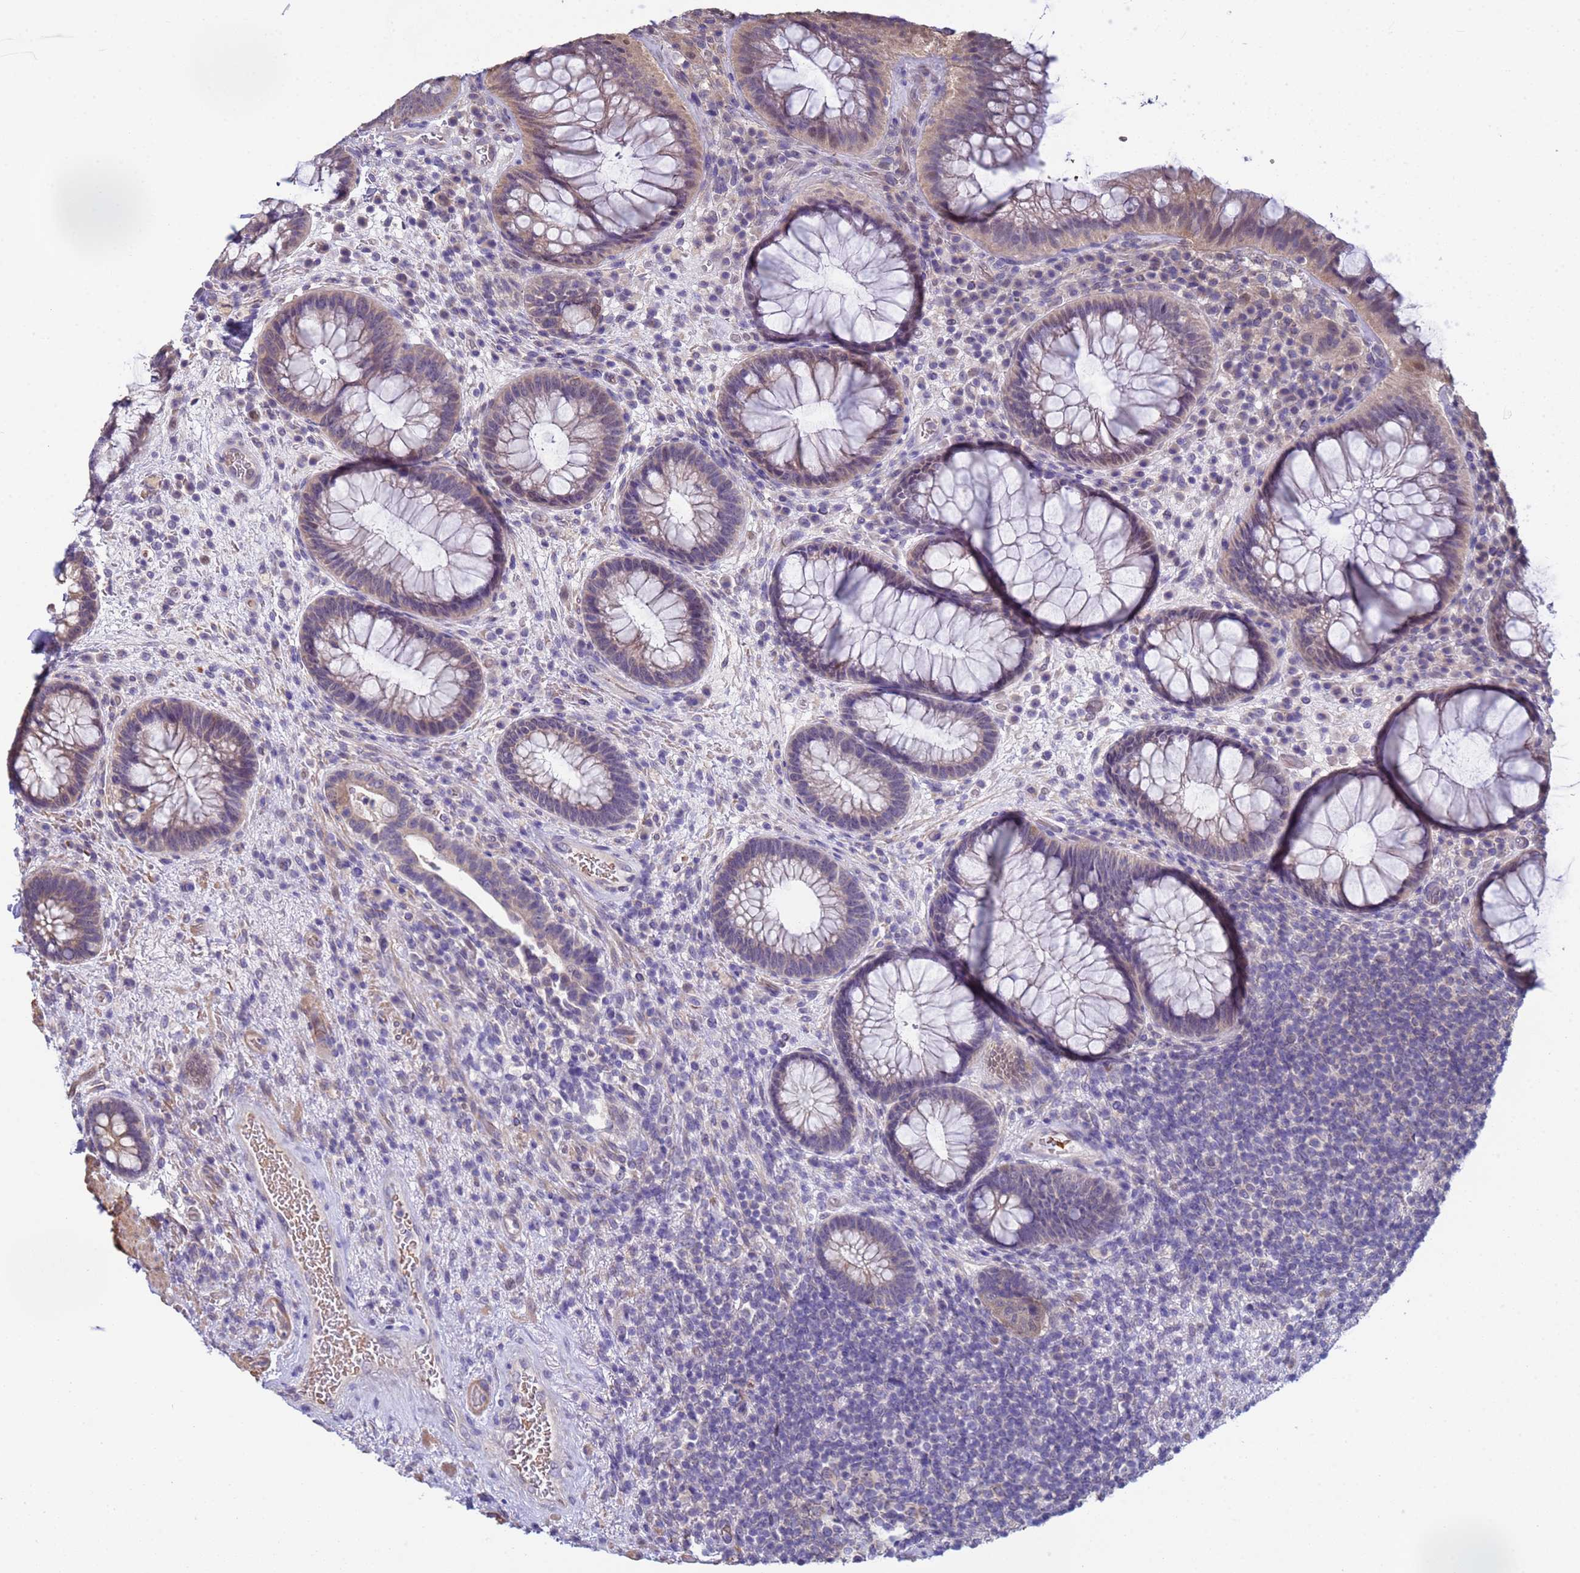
{"staining": {"intensity": "weak", "quantity": "25%-75%", "location": "cytoplasmic/membranous"}, "tissue": "rectum", "cell_type": "Glandular cells", "image_type": "normal", "snomed": [{"axis": "morphology", "description": "Normal tissue, NOS"}, {"axis": "topography", "description": "Rectum"}], "caption": "Immunohistochemical staining of benign human rectum exhibits weak cytoplasmic/membranous protein staining in approximately 25%-75% of glandular cells. (DAB IHC with brightfield microscopy, high magnification).", "gene": "CLHC1", "patient": {"sex": "male", "age": 51}}